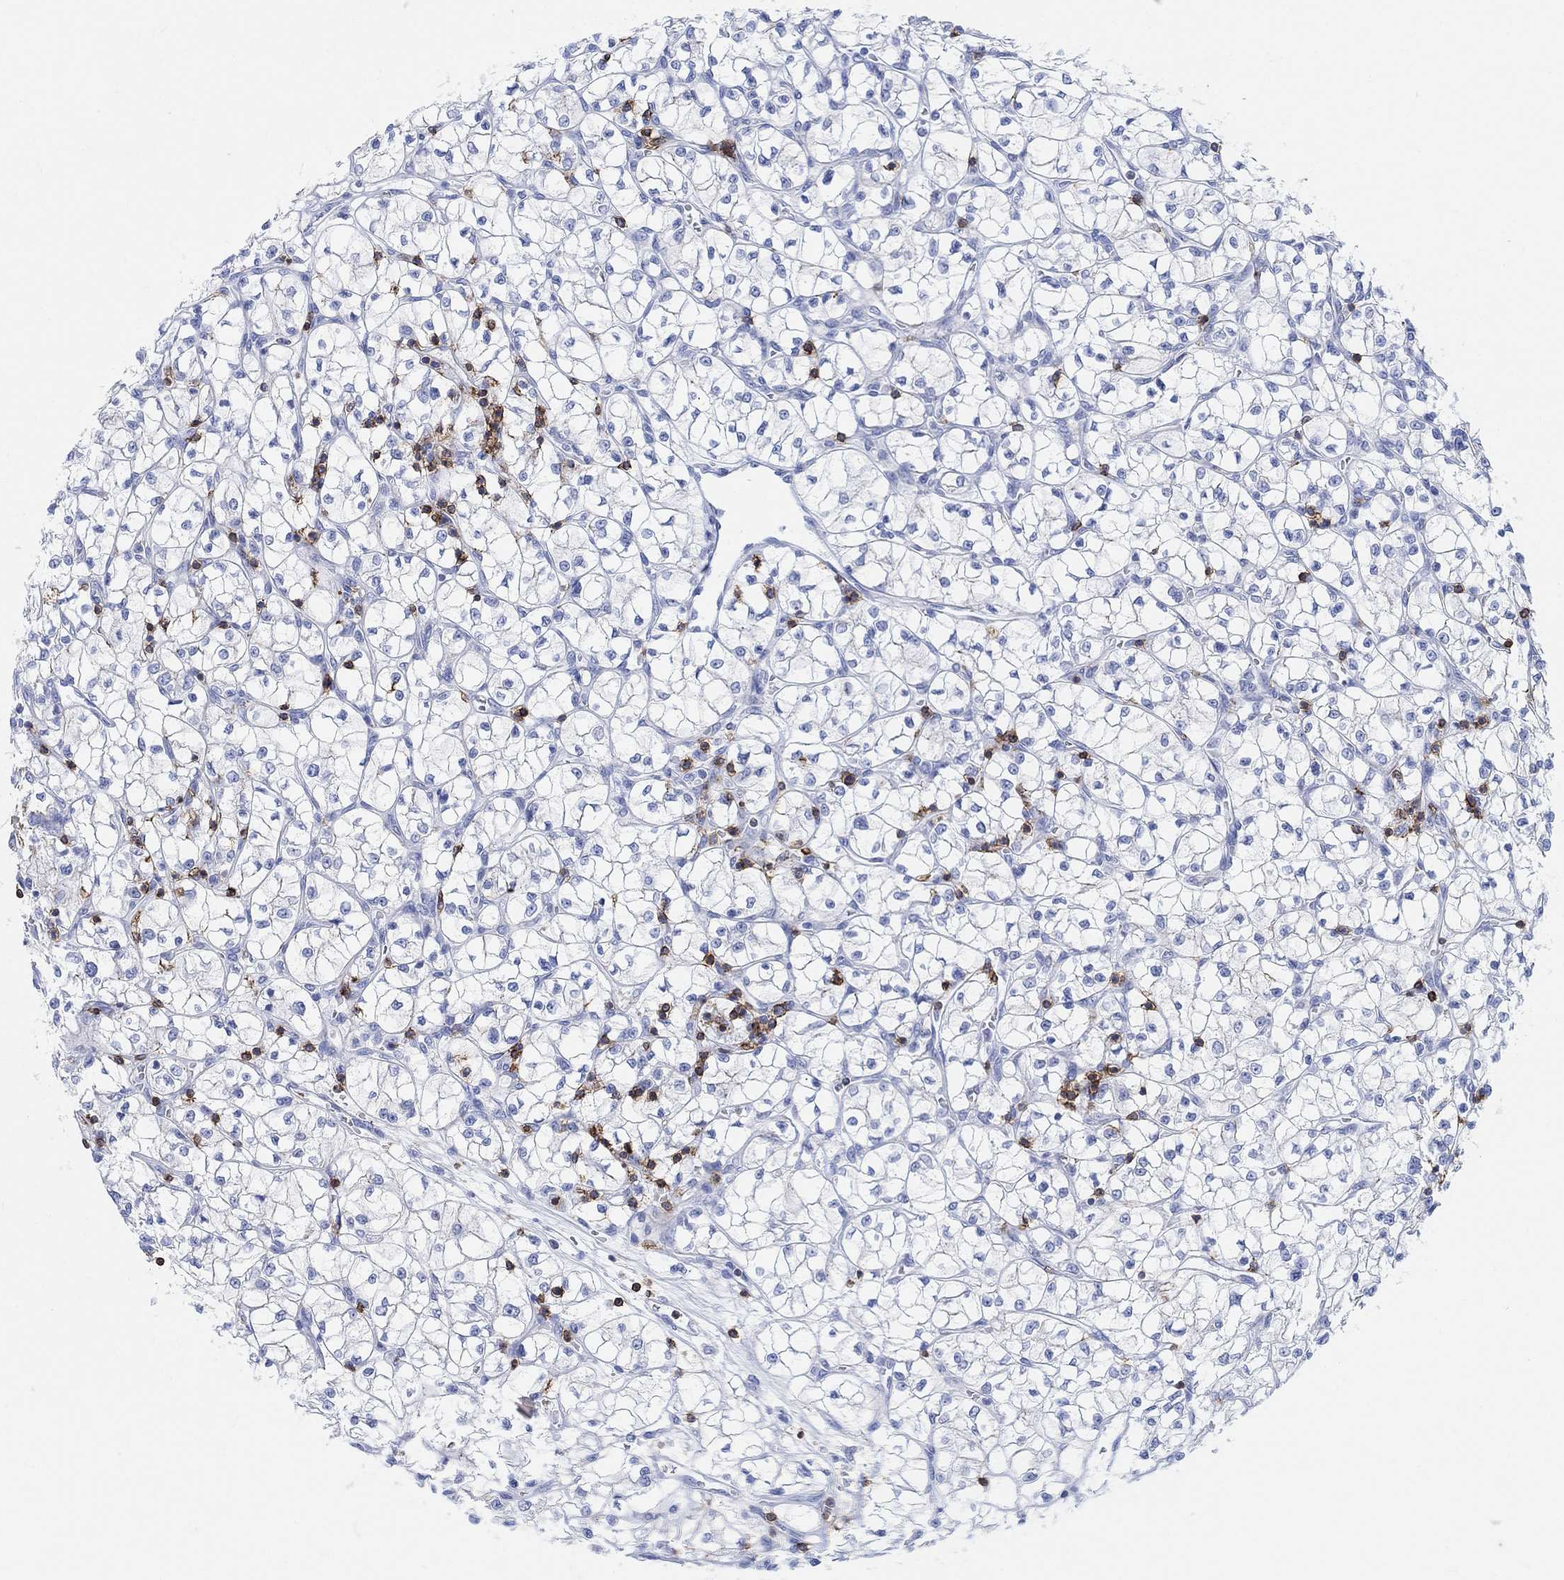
{"staining": {"intensity": "negative", "quantity": "none", "location": "none"}, "tissue": "renal cancer", "cell_type": "Tumor cells", "image_type": "cancer", "snomed": [{"axis": "morphology", "description": "Adenocarcinoma, NOS"}, {"axis": "topography", "description": "Kidney"}], "caption": "Tumor cells are negative for protein expression in human renal cancer. (DAB (3,3'-diaminobenzidine) immunohistochemistry (IHC), high magnification).", "gene": "GPR65", "patient": {"sex": "female", "age": 64}}